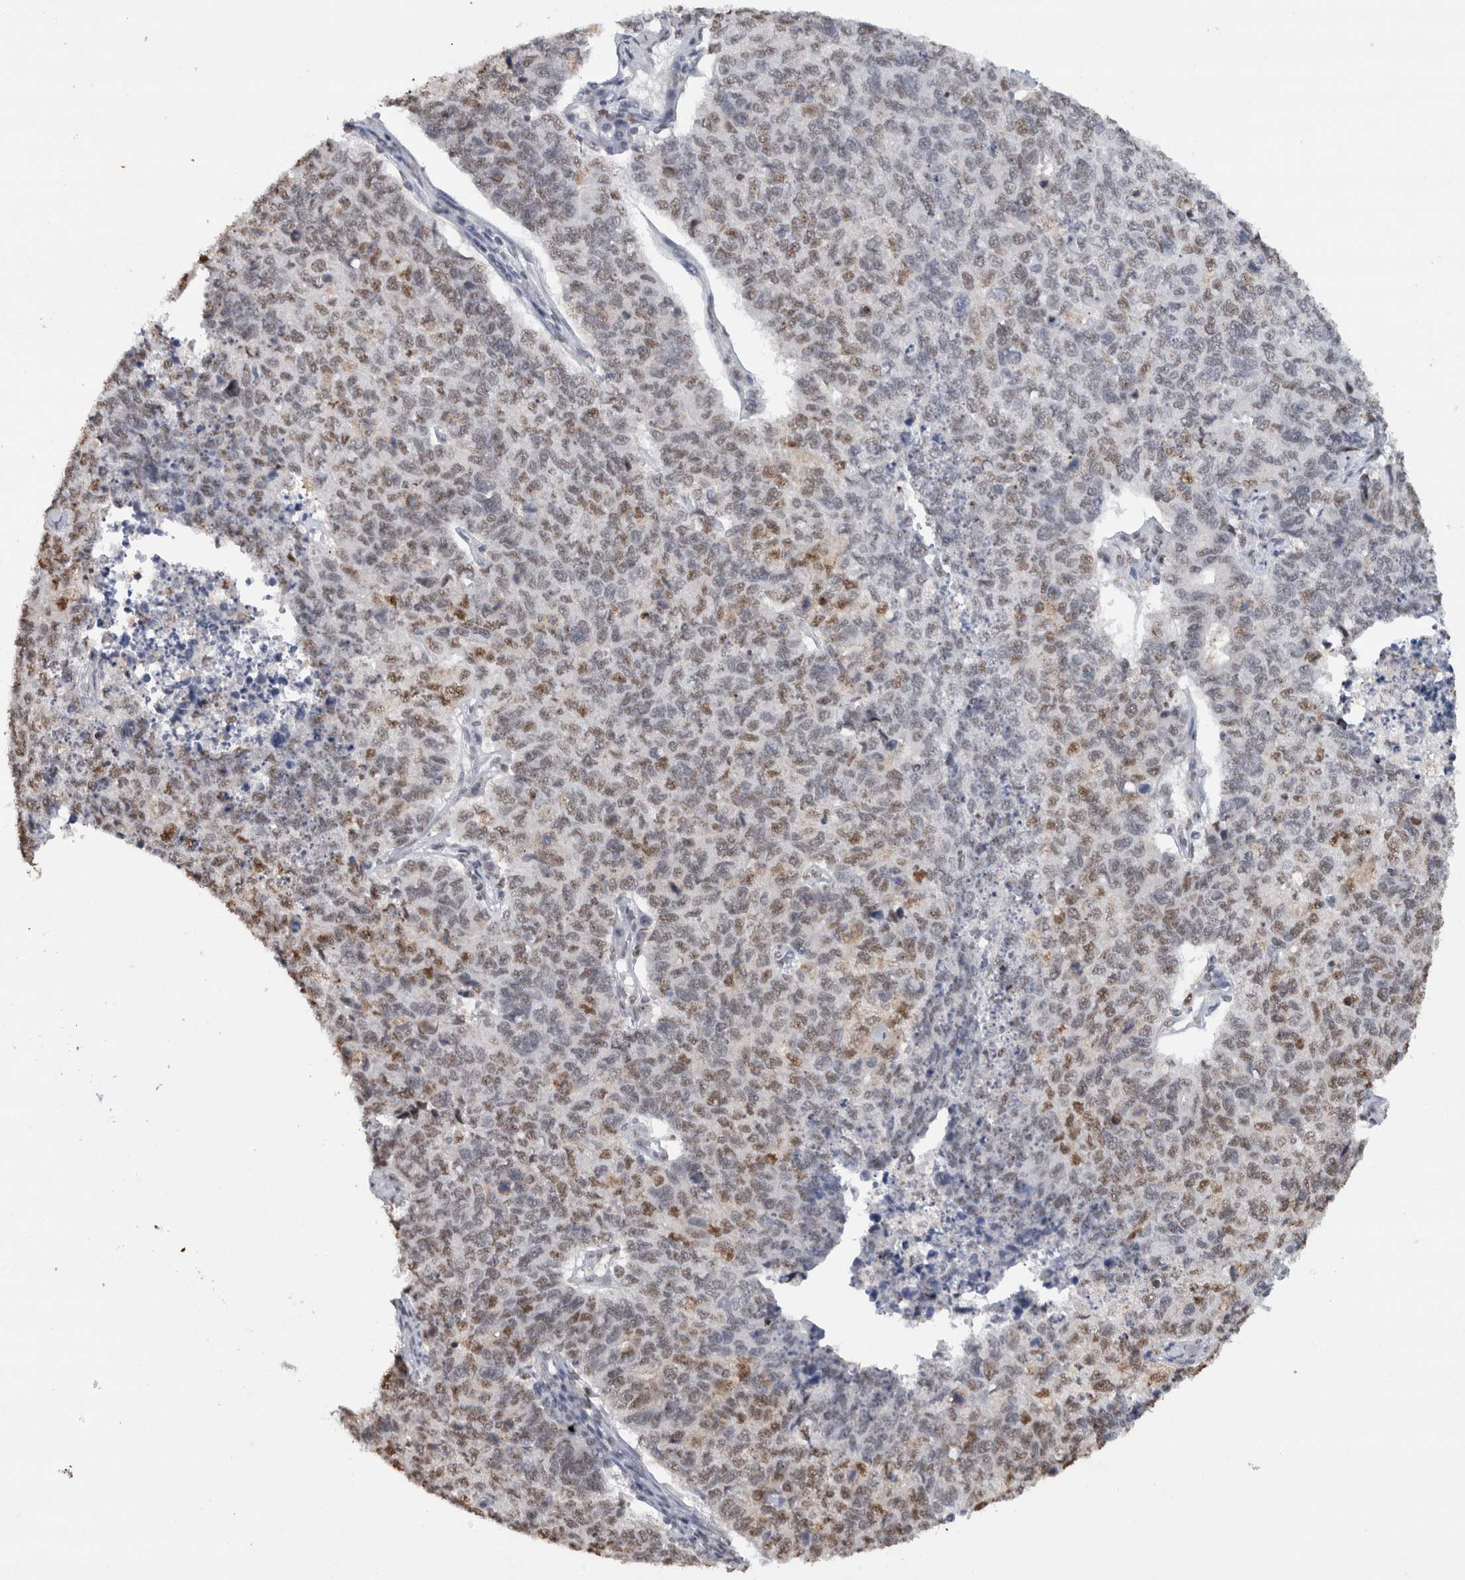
{"staining": {"intensity": "weak", "quantity": "25%-75%", "location": "nuclear"}, "tissue": "cervical cancer", "cell_type": "Tumor cells", "image_type": "cancer", "snomed": [{"axis": "morphology", "description": "Squamous cell carcinoma, NOS"}, {"axis": "topography", "description": "Cervix"}], "caption": "A brown stain labels weak nuclear staining of a protein in cervical cancer tumor cells. Ihc stains the protein of interest in brown and the nuclei are stained blue.", "gene": "RPS6KA2", "patient": {"sex": "female", "age": 63}}